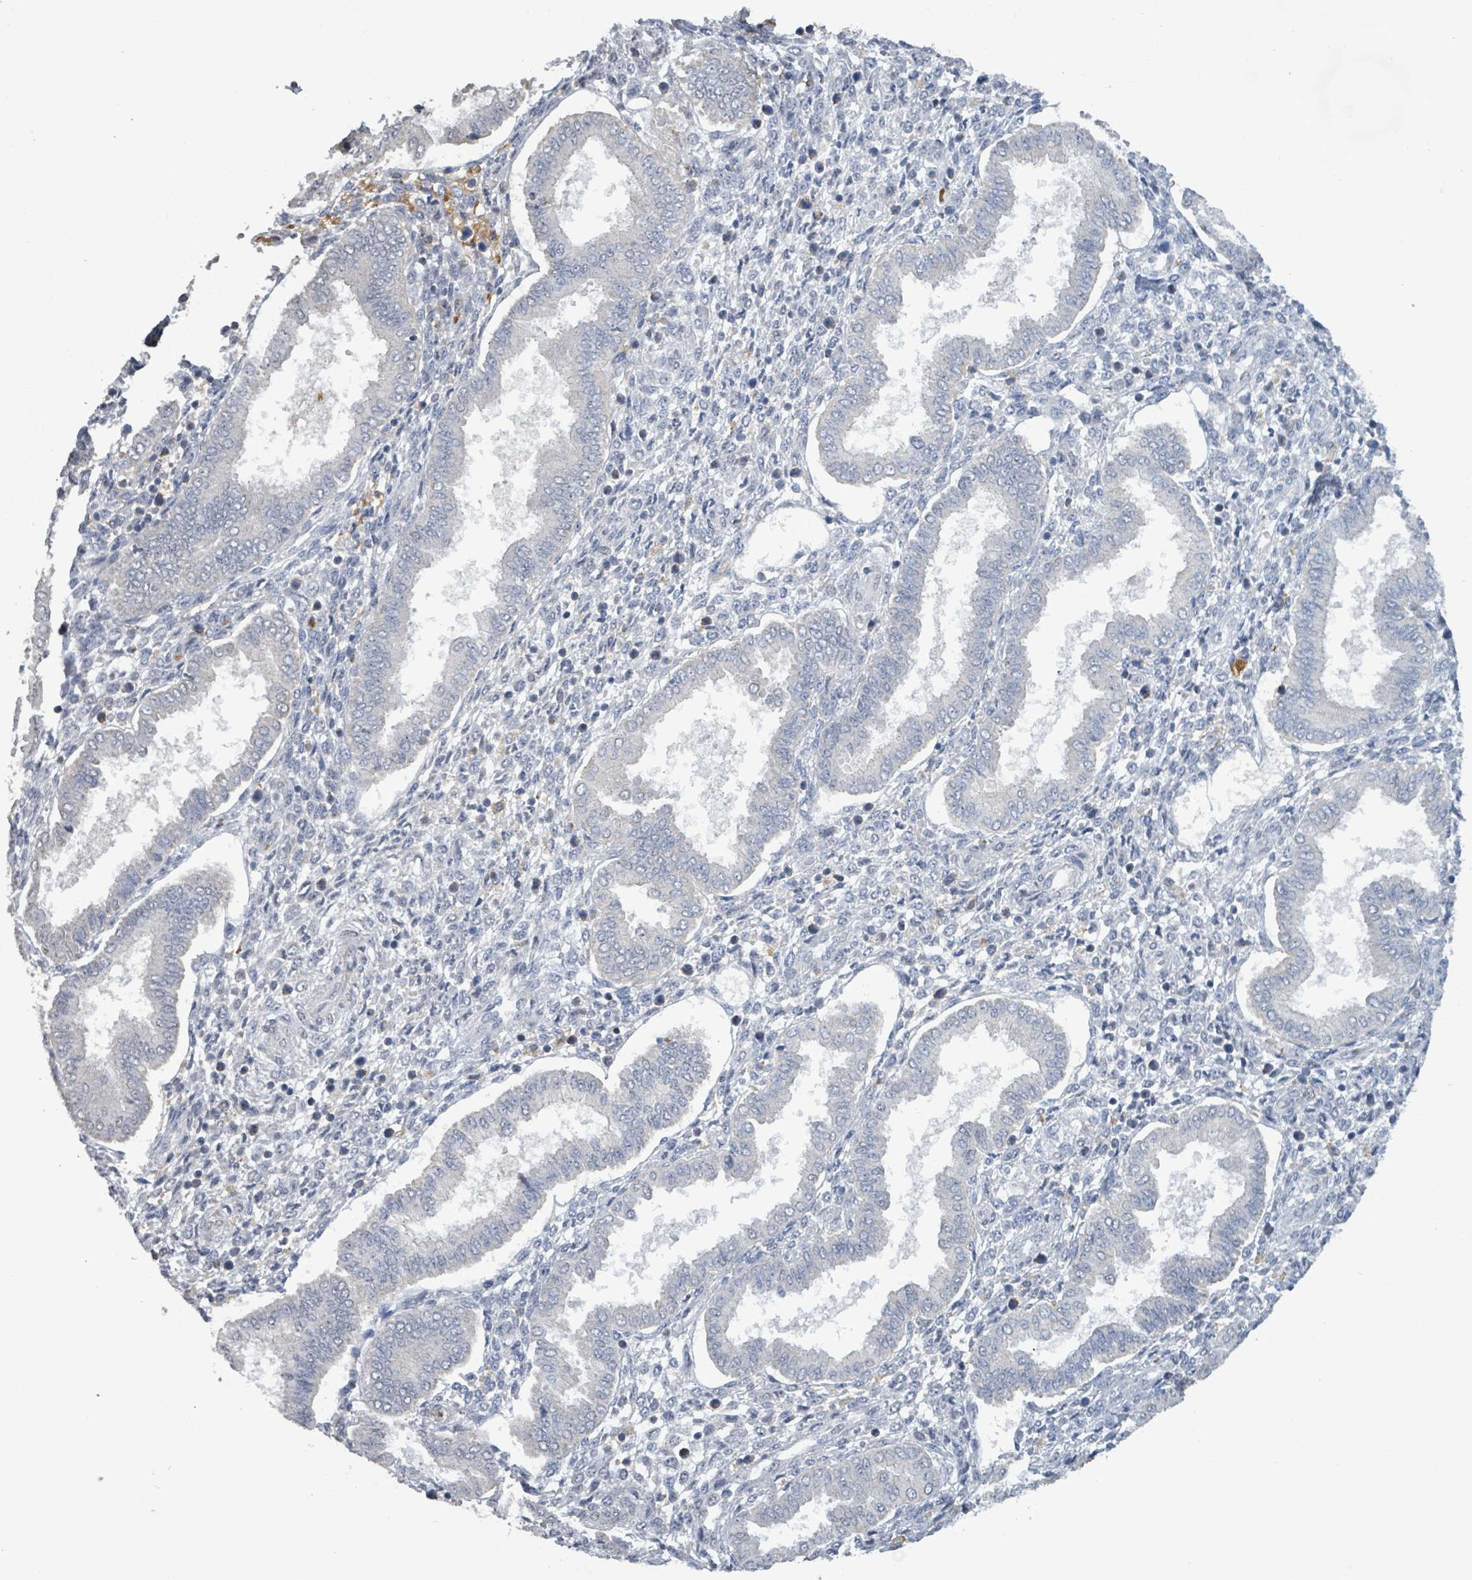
{"staining": {"intensity": "negative", "quantity": "none", "location": "none"}, "tissue": "endometrium", "cell_type": "Cells in endometrial stroma", "image_type": "normal", "snomed": [{"axis": "morphology", "description": "Normal tissue, NOS"}, {"axis": "topography", "description": "Endometrium"}], "caption": "There is no significant expression in cells in endometrial stroma of endometrium.", "gene": "SEBOX", "patient": {"sex": "female", "age": 24}}